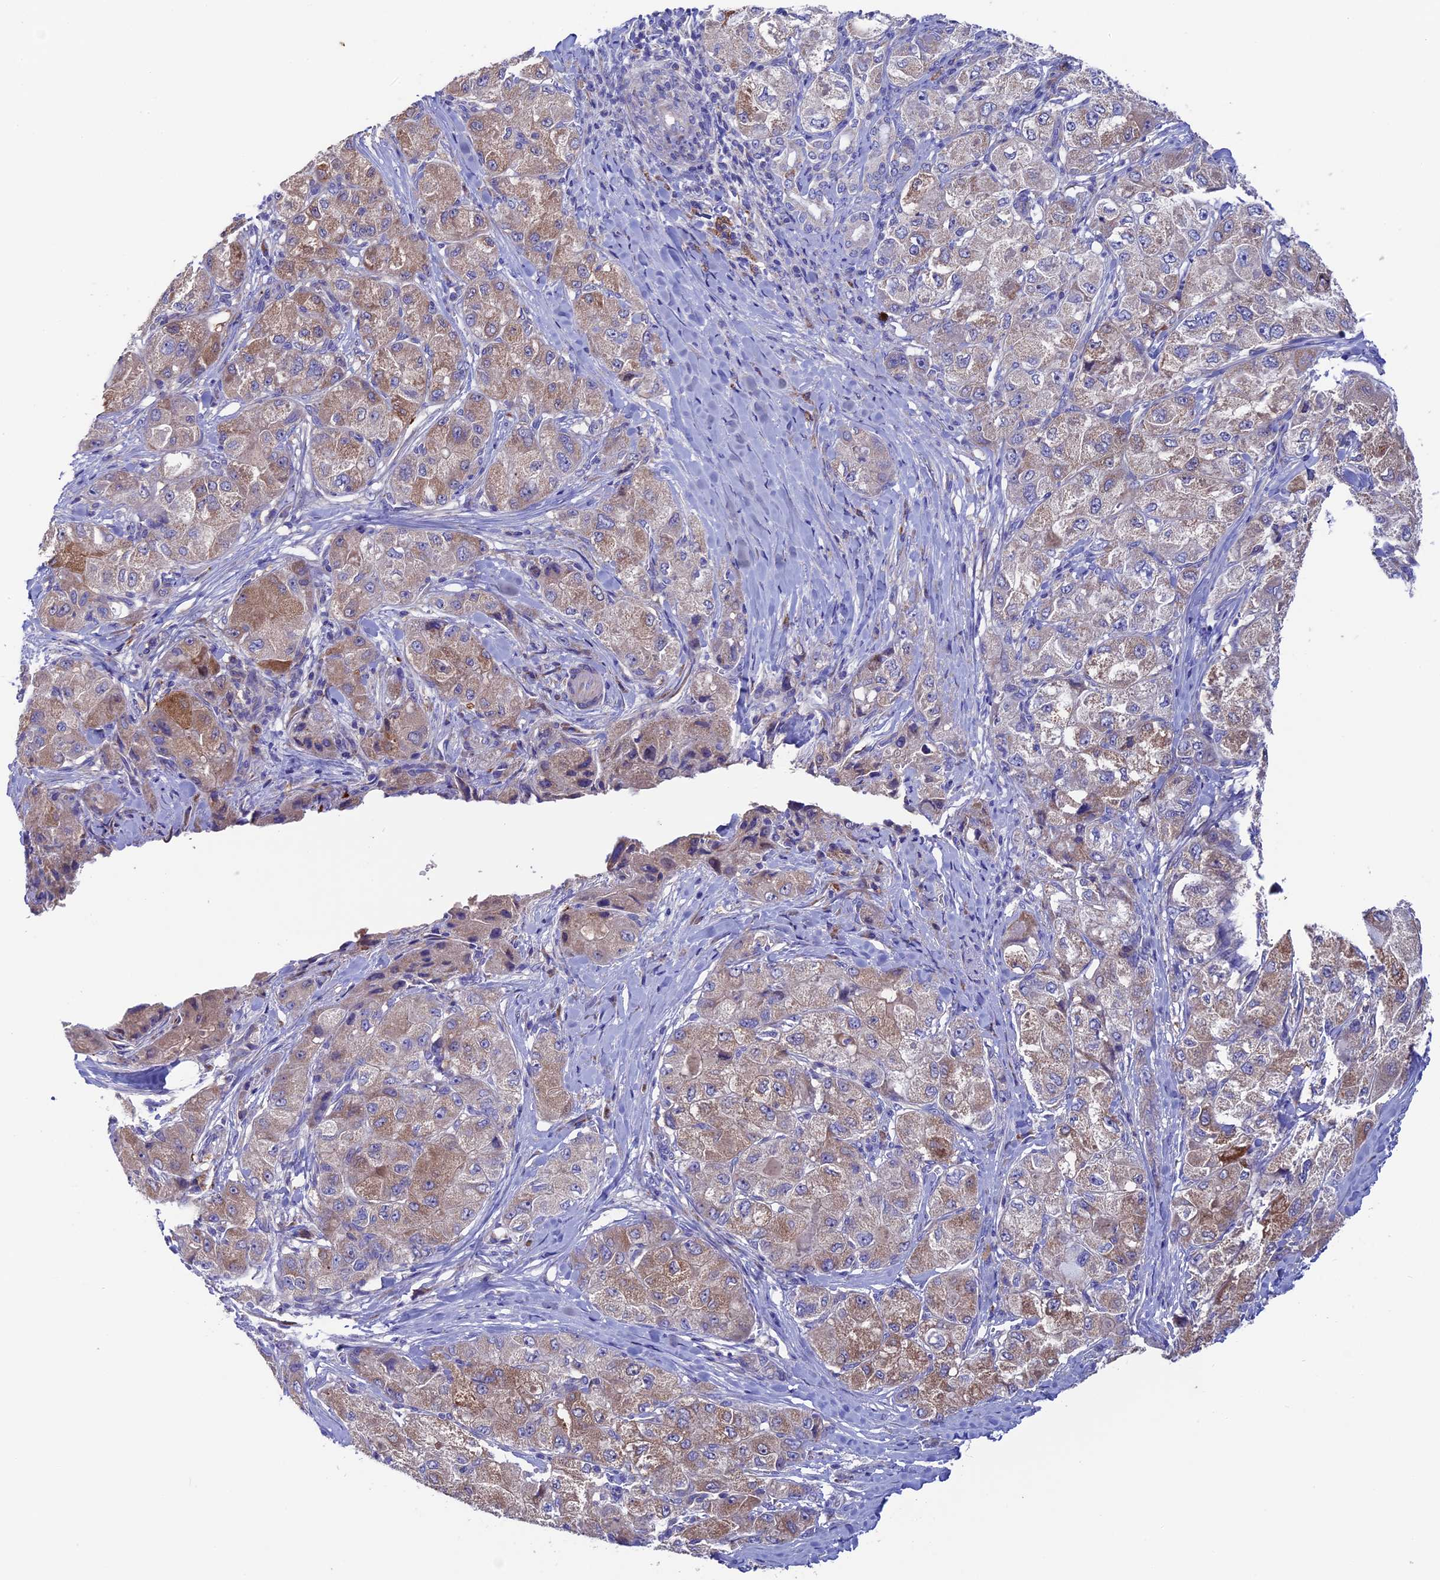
{"staining": {"intensity": "moderate", "quantity": ">75%", "location": "cytoplasmic/membranous"}, "tissue": "liver cancer", "cell_type": "Tumor cells", "image_type": "cancer", "snomed": [{"axis": "morphology", "description": "Carcinoma, Hepatocellular, NOS"}, {"axis": "topography", "description": "Liver"}], "caption": "Protein staining by IHC exhibits moderate cytoplasmic/membranous expression in about >75% of tumor cells in liver hepatocellular carcinoma.", "gene": "SLC15A5", "patient": {"sex": "male", "age": 80}}